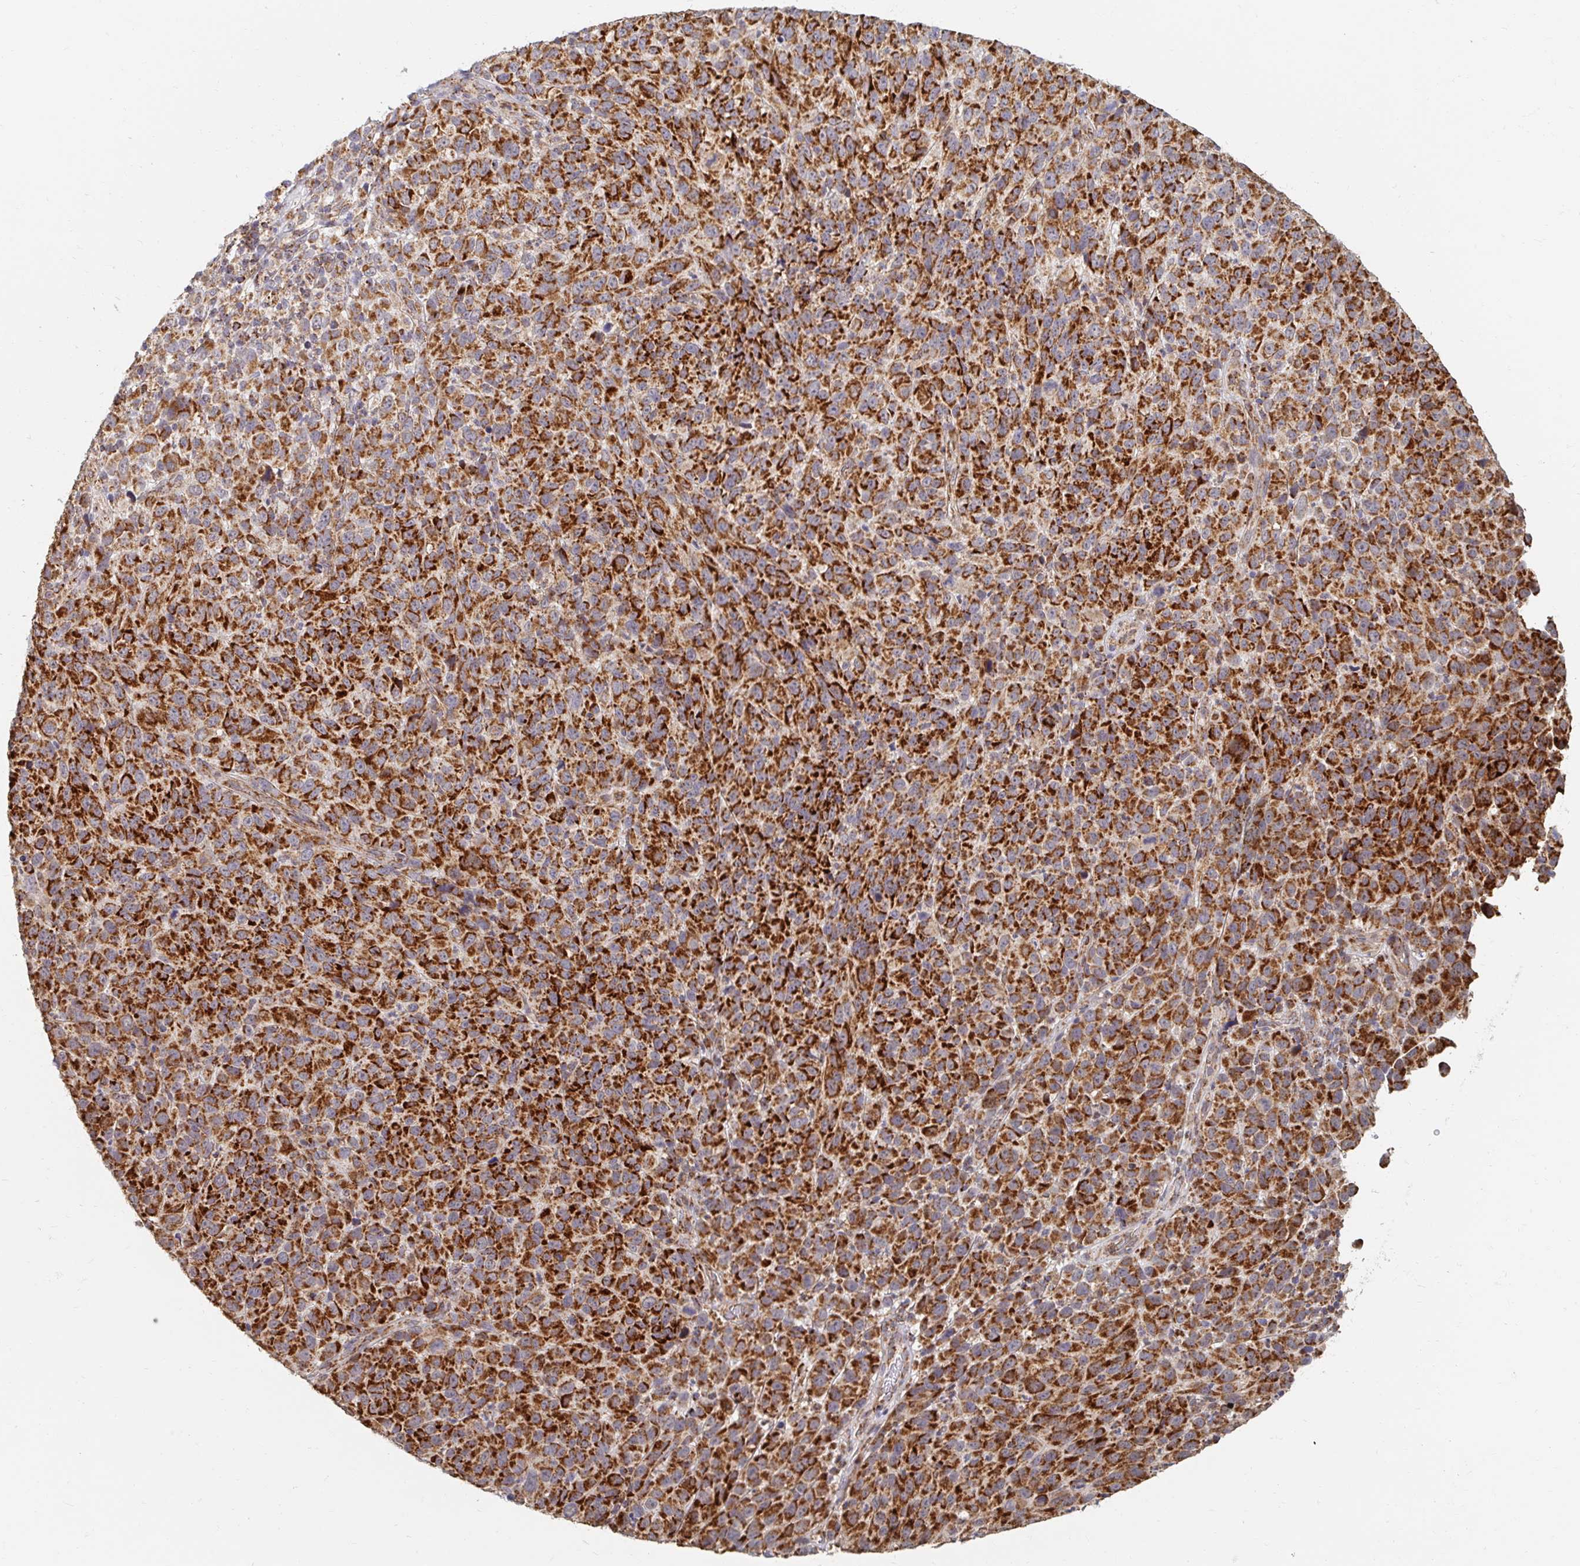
{"staining": {"intensity": "strong", "quantity": ">75%", "location": "cytoplasmic/membranous"}, "tissue": "melanoma", "cell_type": "Tumor cells", "image_type": "cancer", "snomed": [{"axis": "morphology", "description": "Malignant melanoma, NOS"}, {"axis": "topography", "description": "Skin"}], "caption": "Immunohistochemistry (DAB) staining of human malignant melanoma reveals strong cytoplasmic/membranous protein staining in approximately >75% of tumor cells.", "gene": "MAVS", "patient": {"sex": "male", "age": 85}}